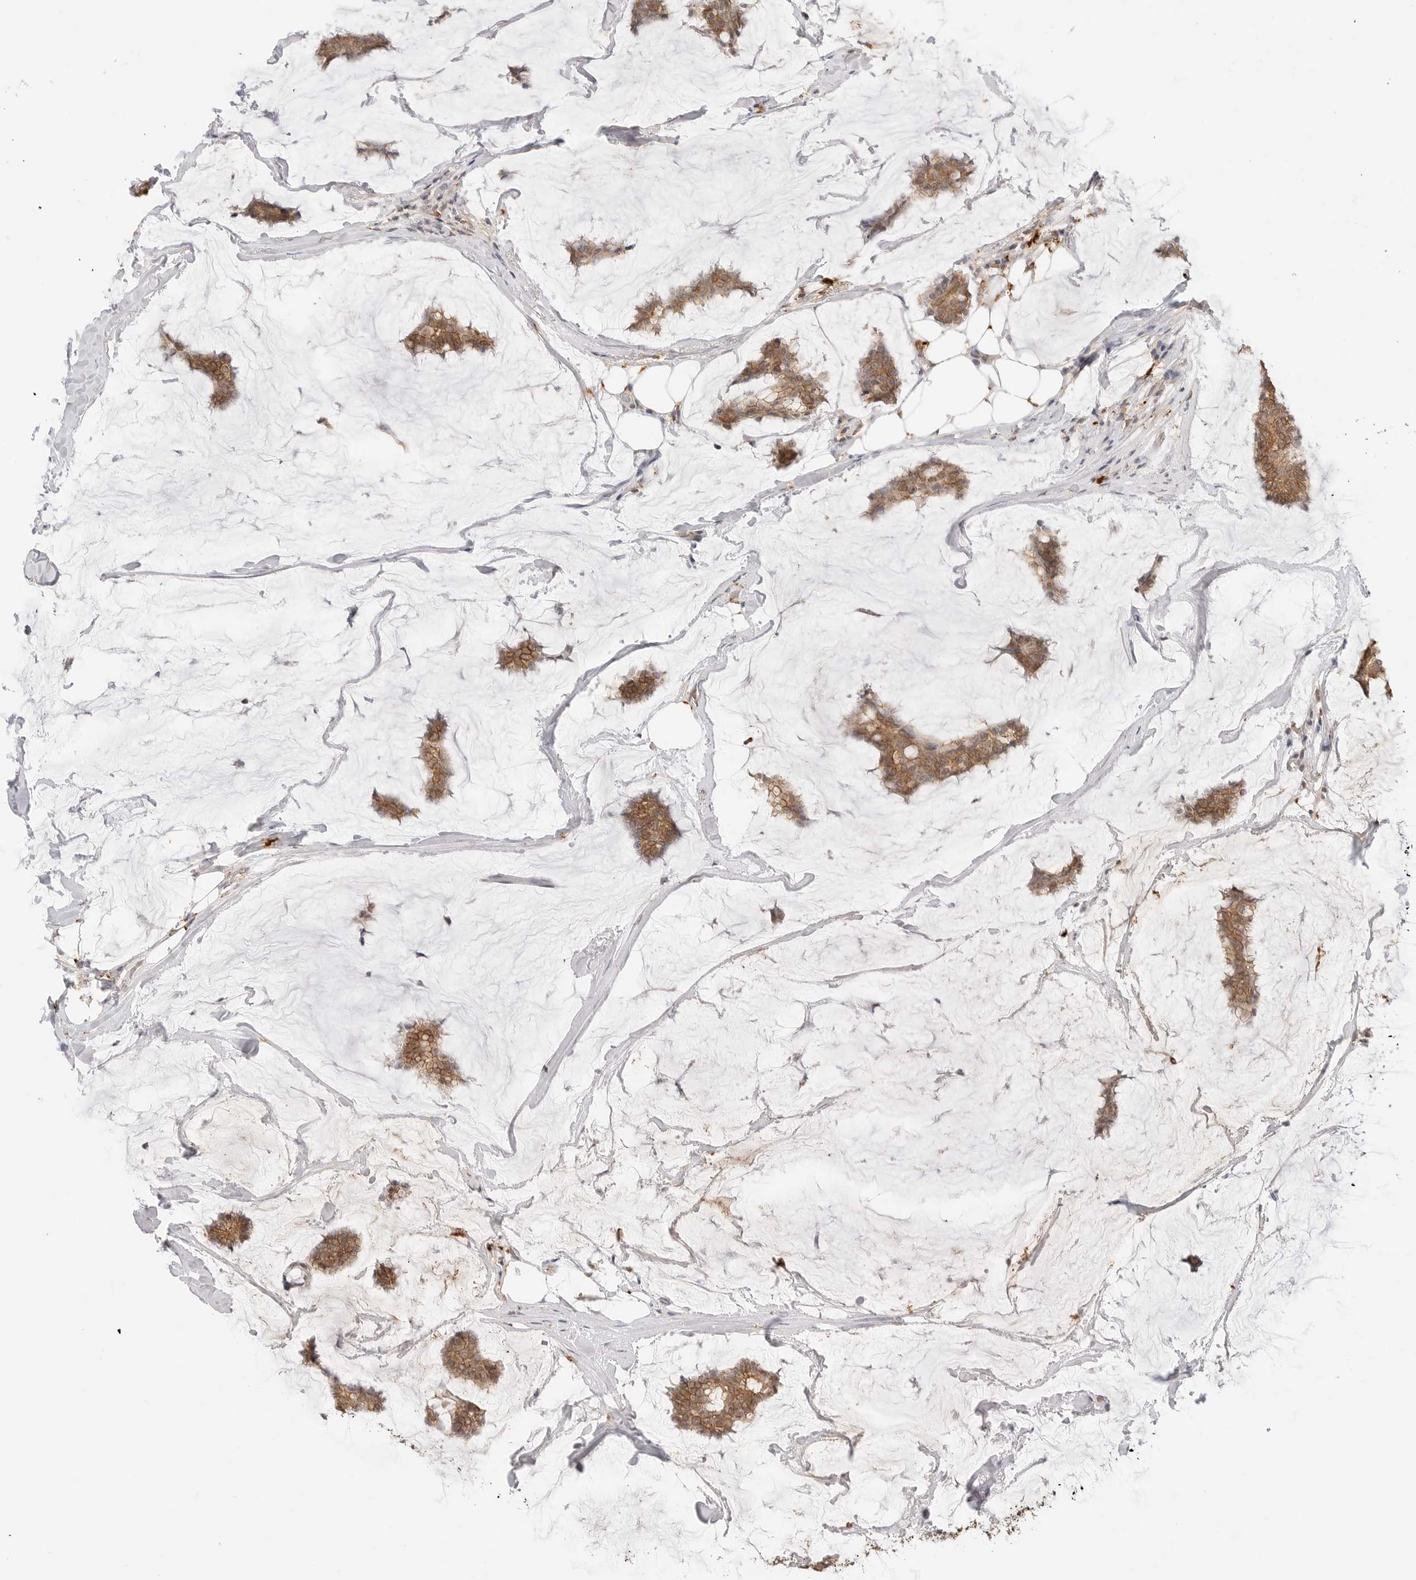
{"staining": {"intensity": "moderate", "quantity": ">75%", "location": "cytoplasmic/membranous"}, "tissue": "breast cancer", "cell_type": "Tumor cells", "image_type": "cancer", "snomed": [{"axis": "morphology", "description": "Duct carcinoma"}, {"axis": "topography", "description": "Breast"}], "caption": "Immunohistochemical staining of human breast invasive ductal carcinoma displays moderate cytoplasmic/membranous protein expression in approximately >75% of tumor cells.", "gene": "EPHA1", "patient": {"sex": "female", "age": 93}}